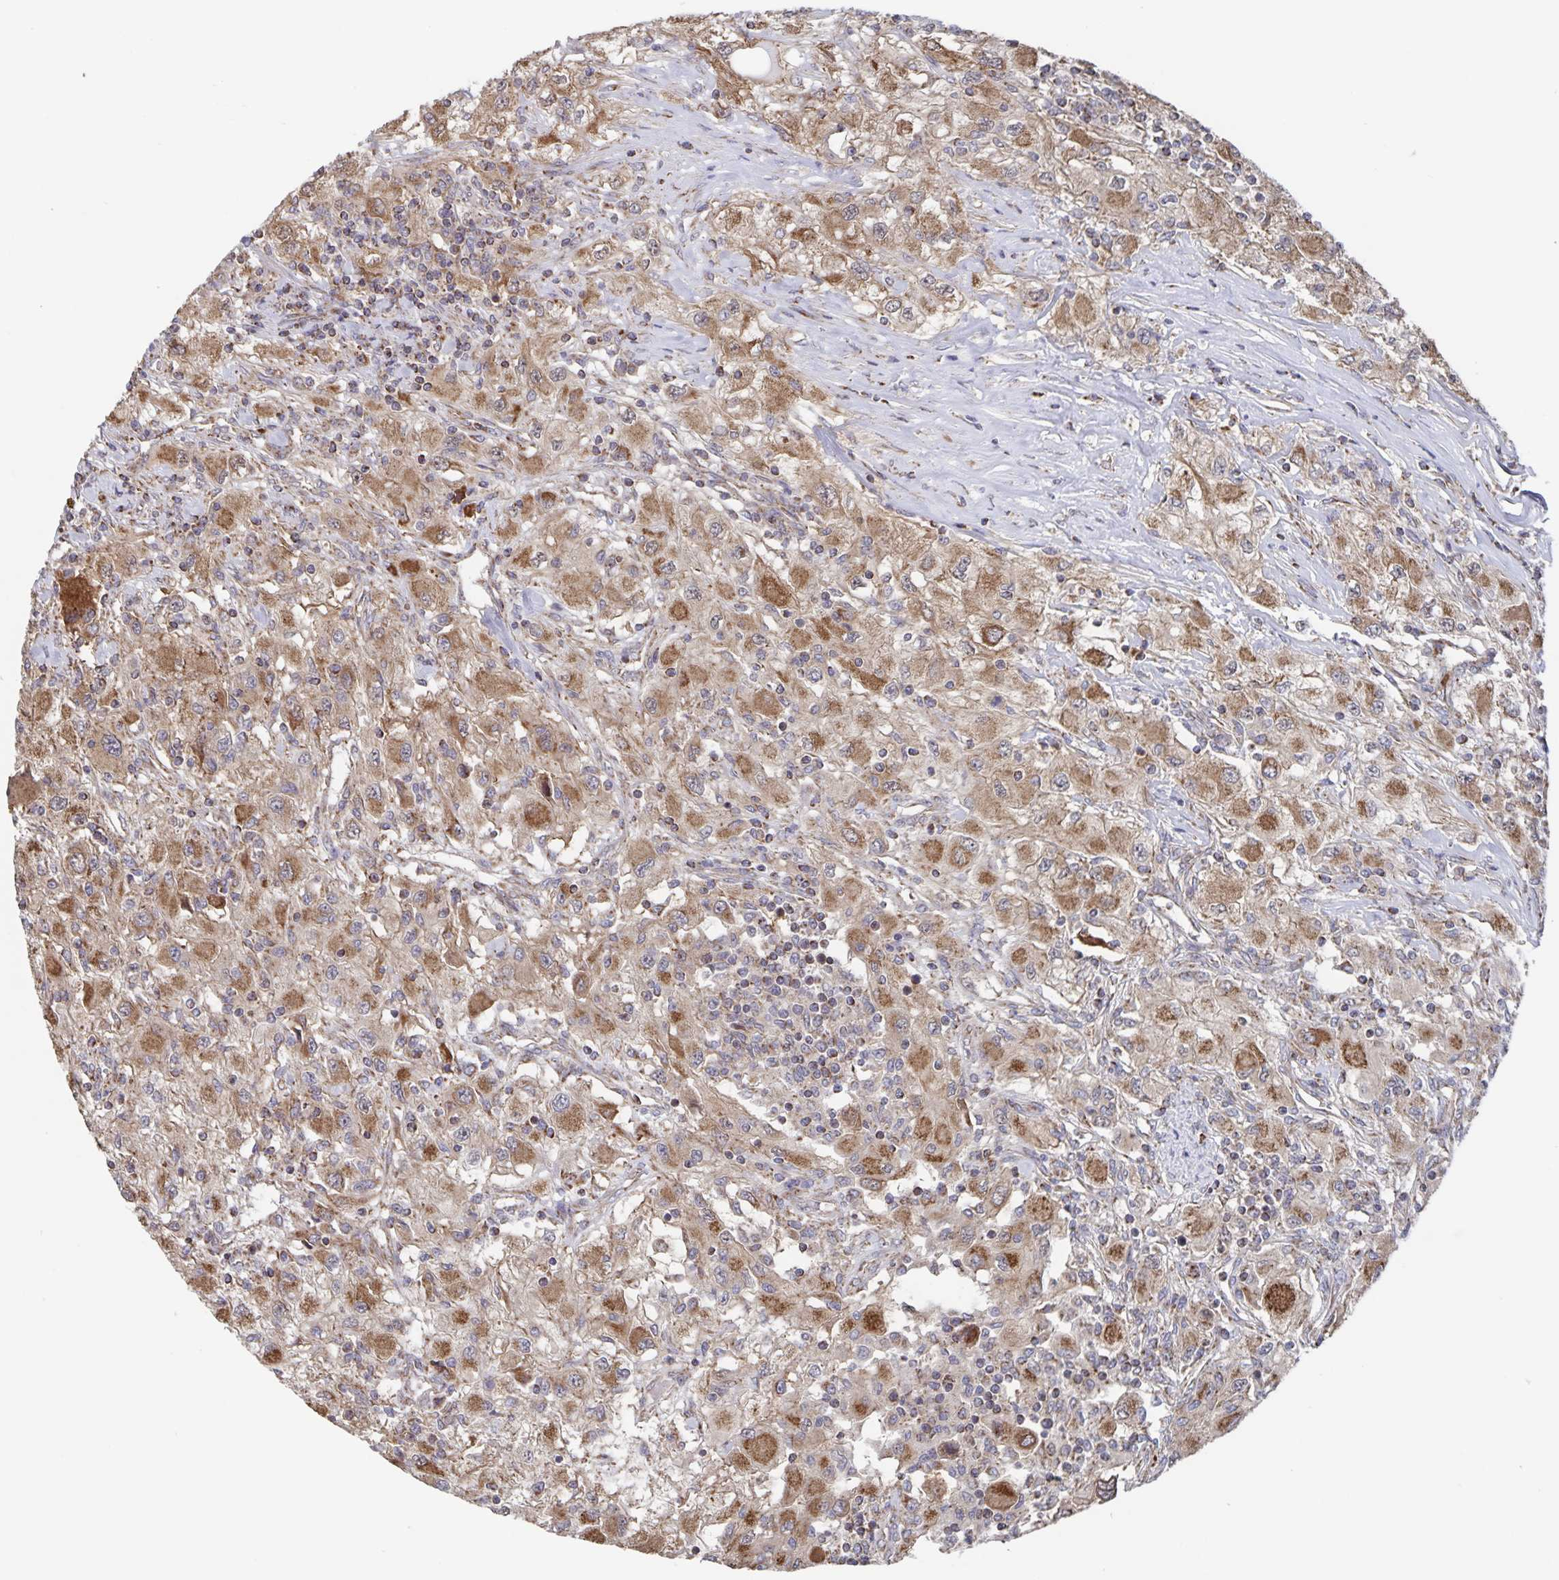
{"staining": {"intensity": "moderate", "quantity": ">75%", "location": "cytoplasmic/membranous"}, "tissue": "renal cancer", "cell_type": "Tumor cells", "image_type": "cancer", "snomed": [{"axis": "morphology", "description": "Adenocarcinoma, NOS"}, {"axis": "topography", "description": "Kidney"}], "caption": "Adenocarcinoma (renal) was stained to show a protein in brown. There is medium levels of moderate cytoplasmic/membranous staining in approximately >75% of tumor cells. The protein of interest is stained brown, and the nuclei are stained in blue (DAB (3,3'-diaminobenzidine) IHC with brightfield microscopy, high magnification).", "gene": "ACACA", "patient": {"sex": "female", "age": 67}}